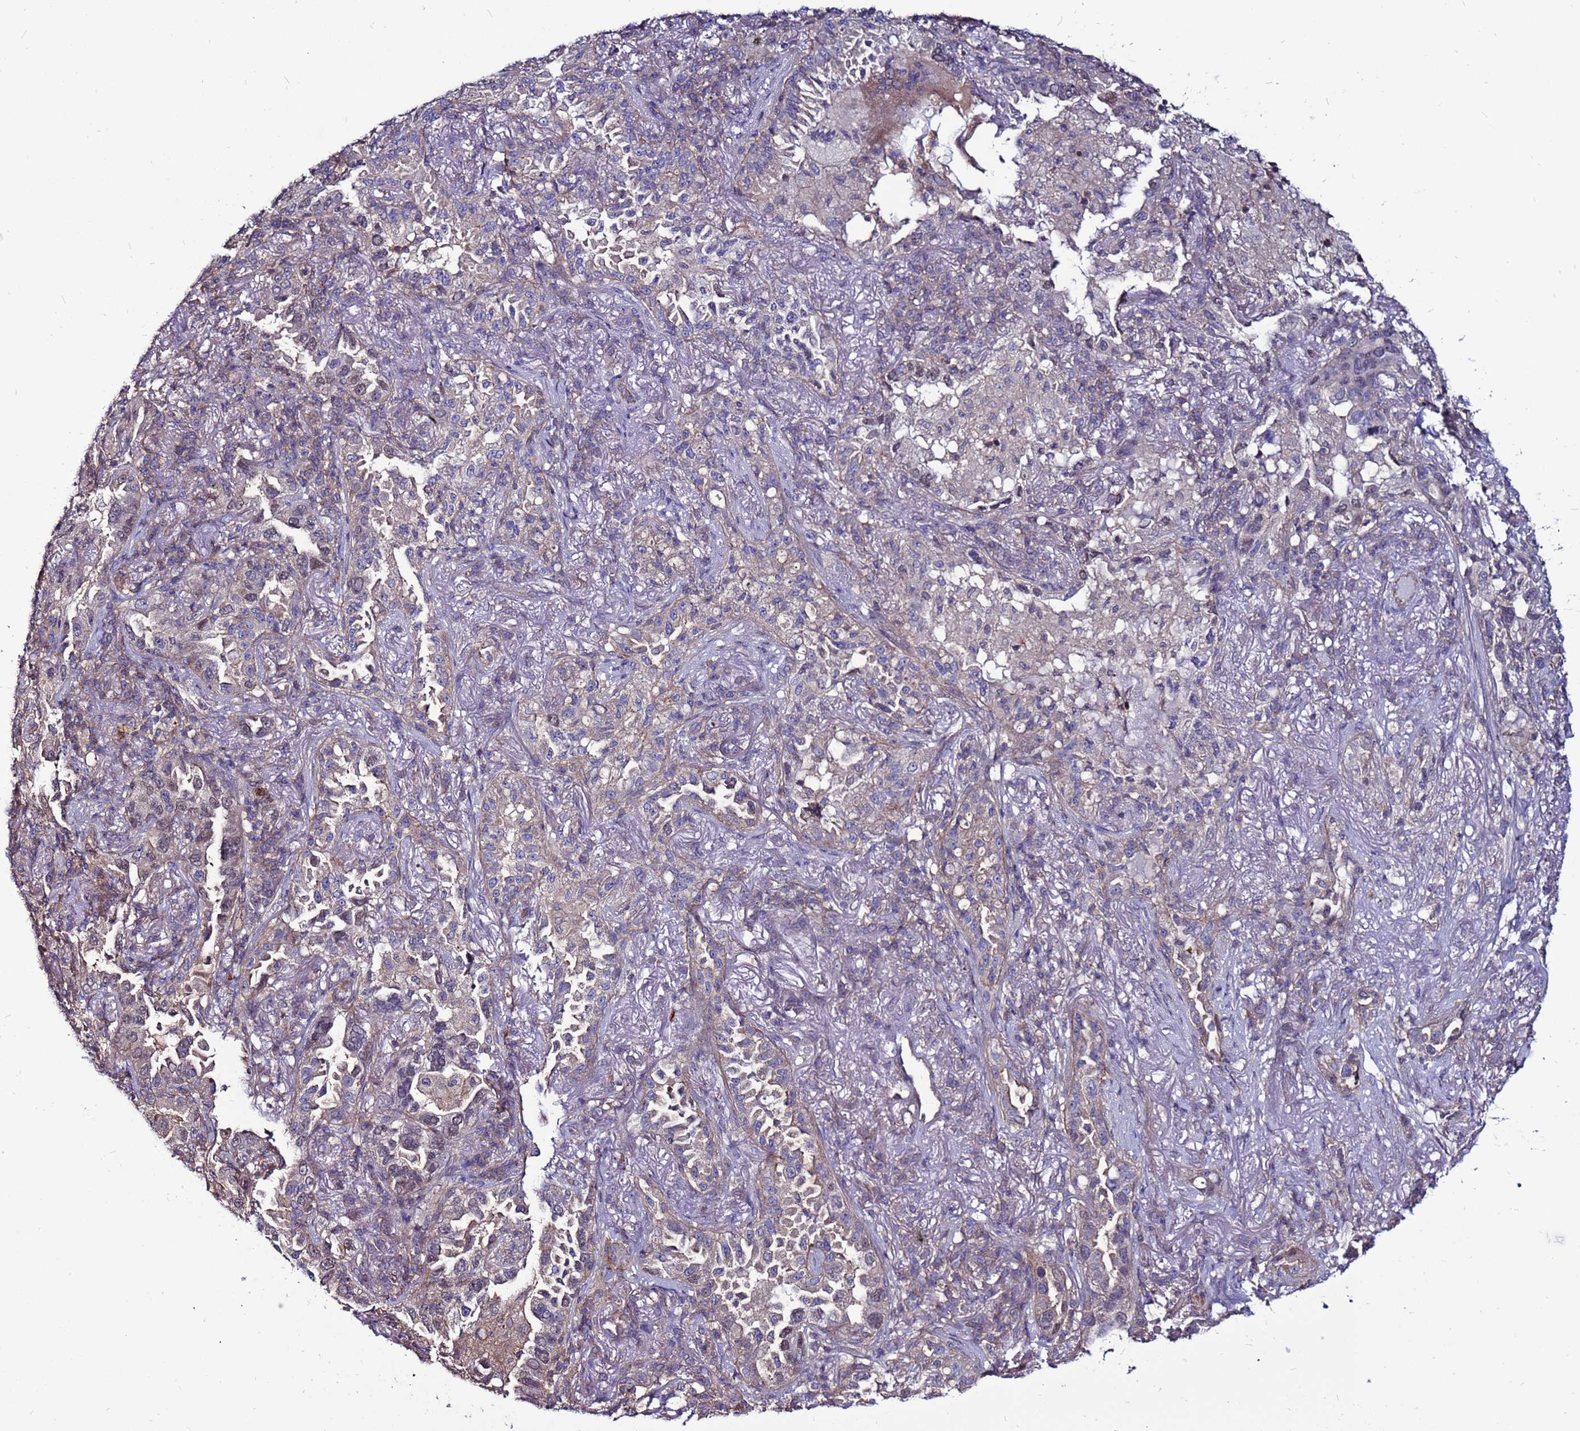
{"staining": {"intensity": "weak", "quantity": "<25%", "location": "cytoplasmic/membranous"}, "tissue": "lung cancer", "cell_type": "Tumor cells", "image_type": "cancer", "snomed": [{"axis": "morphology", "description": "Adenocarcinoma, NOS"}, {"axis": "topography", "description": "Lung"}], "caption": "Human adenocarcinoma (lung) stained for a protein using IHC exhibits no positivity in tumor cells.", "gene": "NRN1L", "patient": {"sex": "female", "age": 69}}